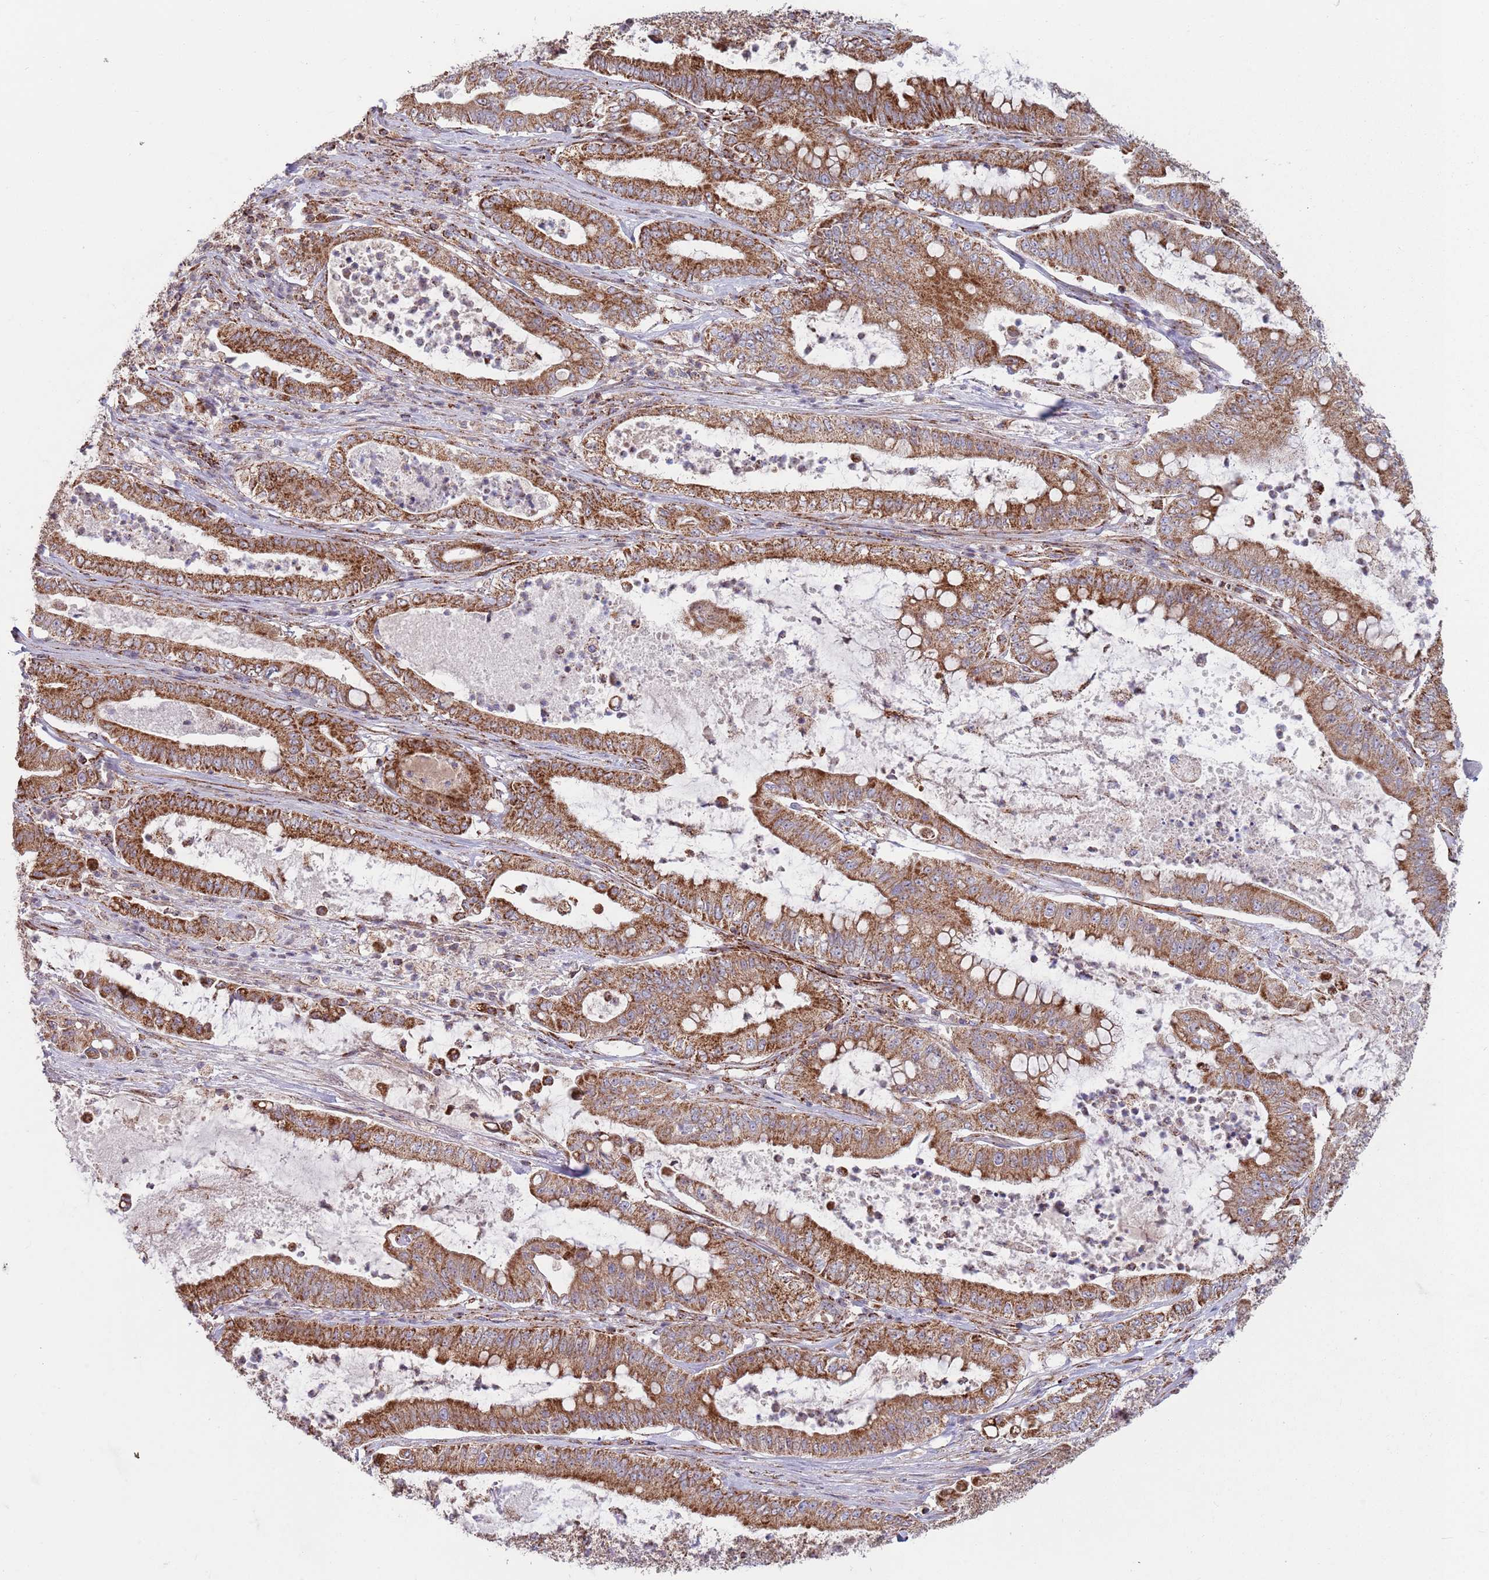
{"staining": {"intensity": "moderate", "quantity": ">75%", "location": "cytoplasmic/membranous"}, "tissue": "pancreatic cancer", "cell_type": "Tumor cells", "image_type": "cancer", "snomed": [{"axis": "morphology", "description": "Adenocarcinoma, NOS"}, {"axis": "topography", "description": "Pancreas"}], "caption": "Immunohistochemical staining of human pancreatic adenocarcinoma displays moderate cytoplasmic/membranous protein positivity in about >75% of tumor cells. The staining is performed using DAB brown chromogen to label protein expression. The nuclei are counter-stained blue using hematoxylin.", "gene": "ATP5PD", "patient": {"sex": "male", "age": 71}}